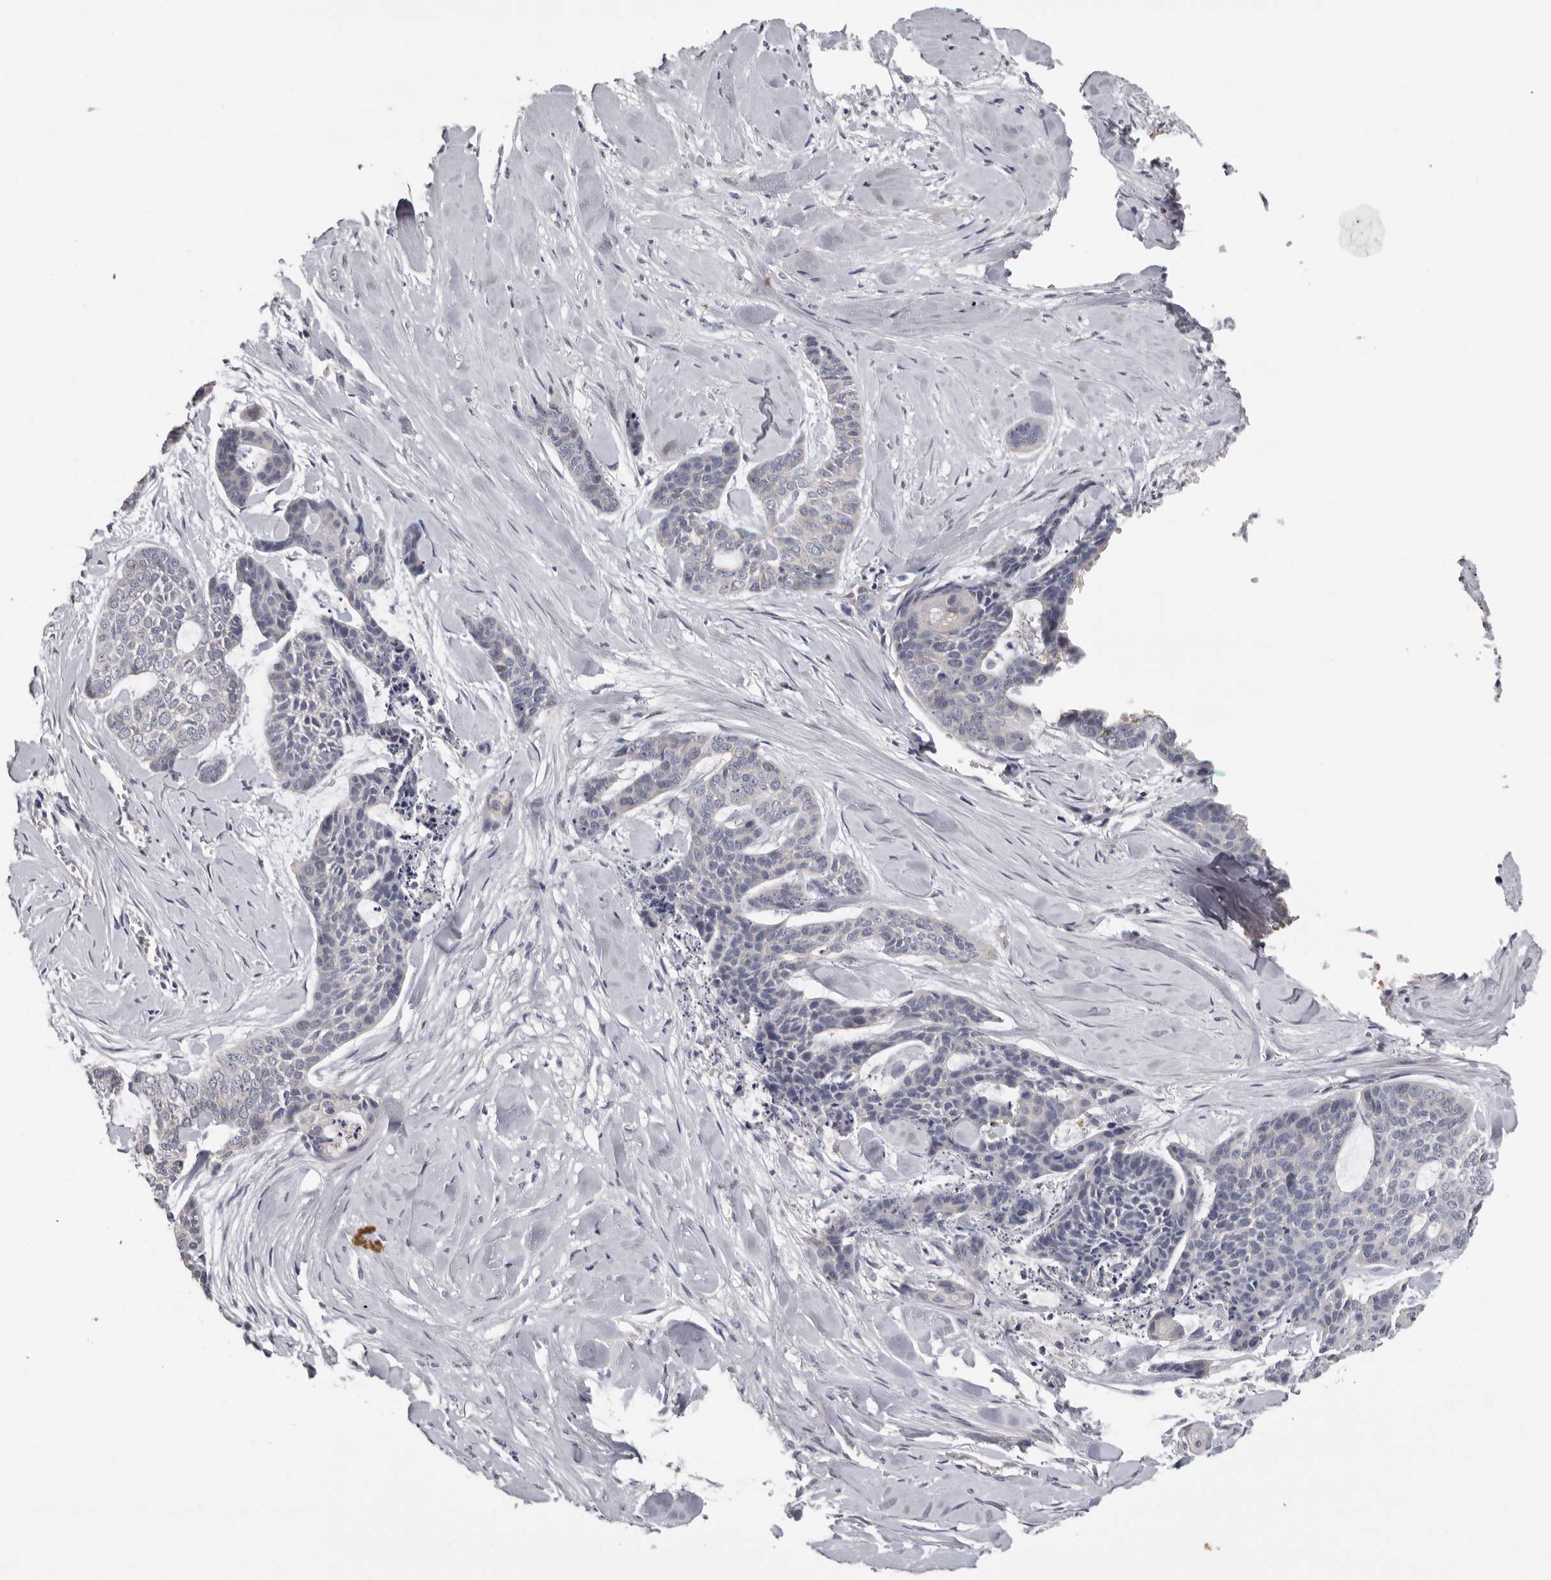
{"staining": {"intensity": "negative", "quantity": "none", "location": "none"}, "tissue": "skin cancer", "cell_type": "Tumor cells", "image_type": "cancer", "snomed": [{"axis": "morphology", "description": "Basal cell carcinoma"}, {"axis": "topography", "description": "Skin"}], "caption": "IHC photomicrograph of neoplastic tissue: skin cancer stained with DAB shows no significant protein expression in tumor cells.", "gene": "KIF2B", "patient": {"sex": "female", "age": 64}}